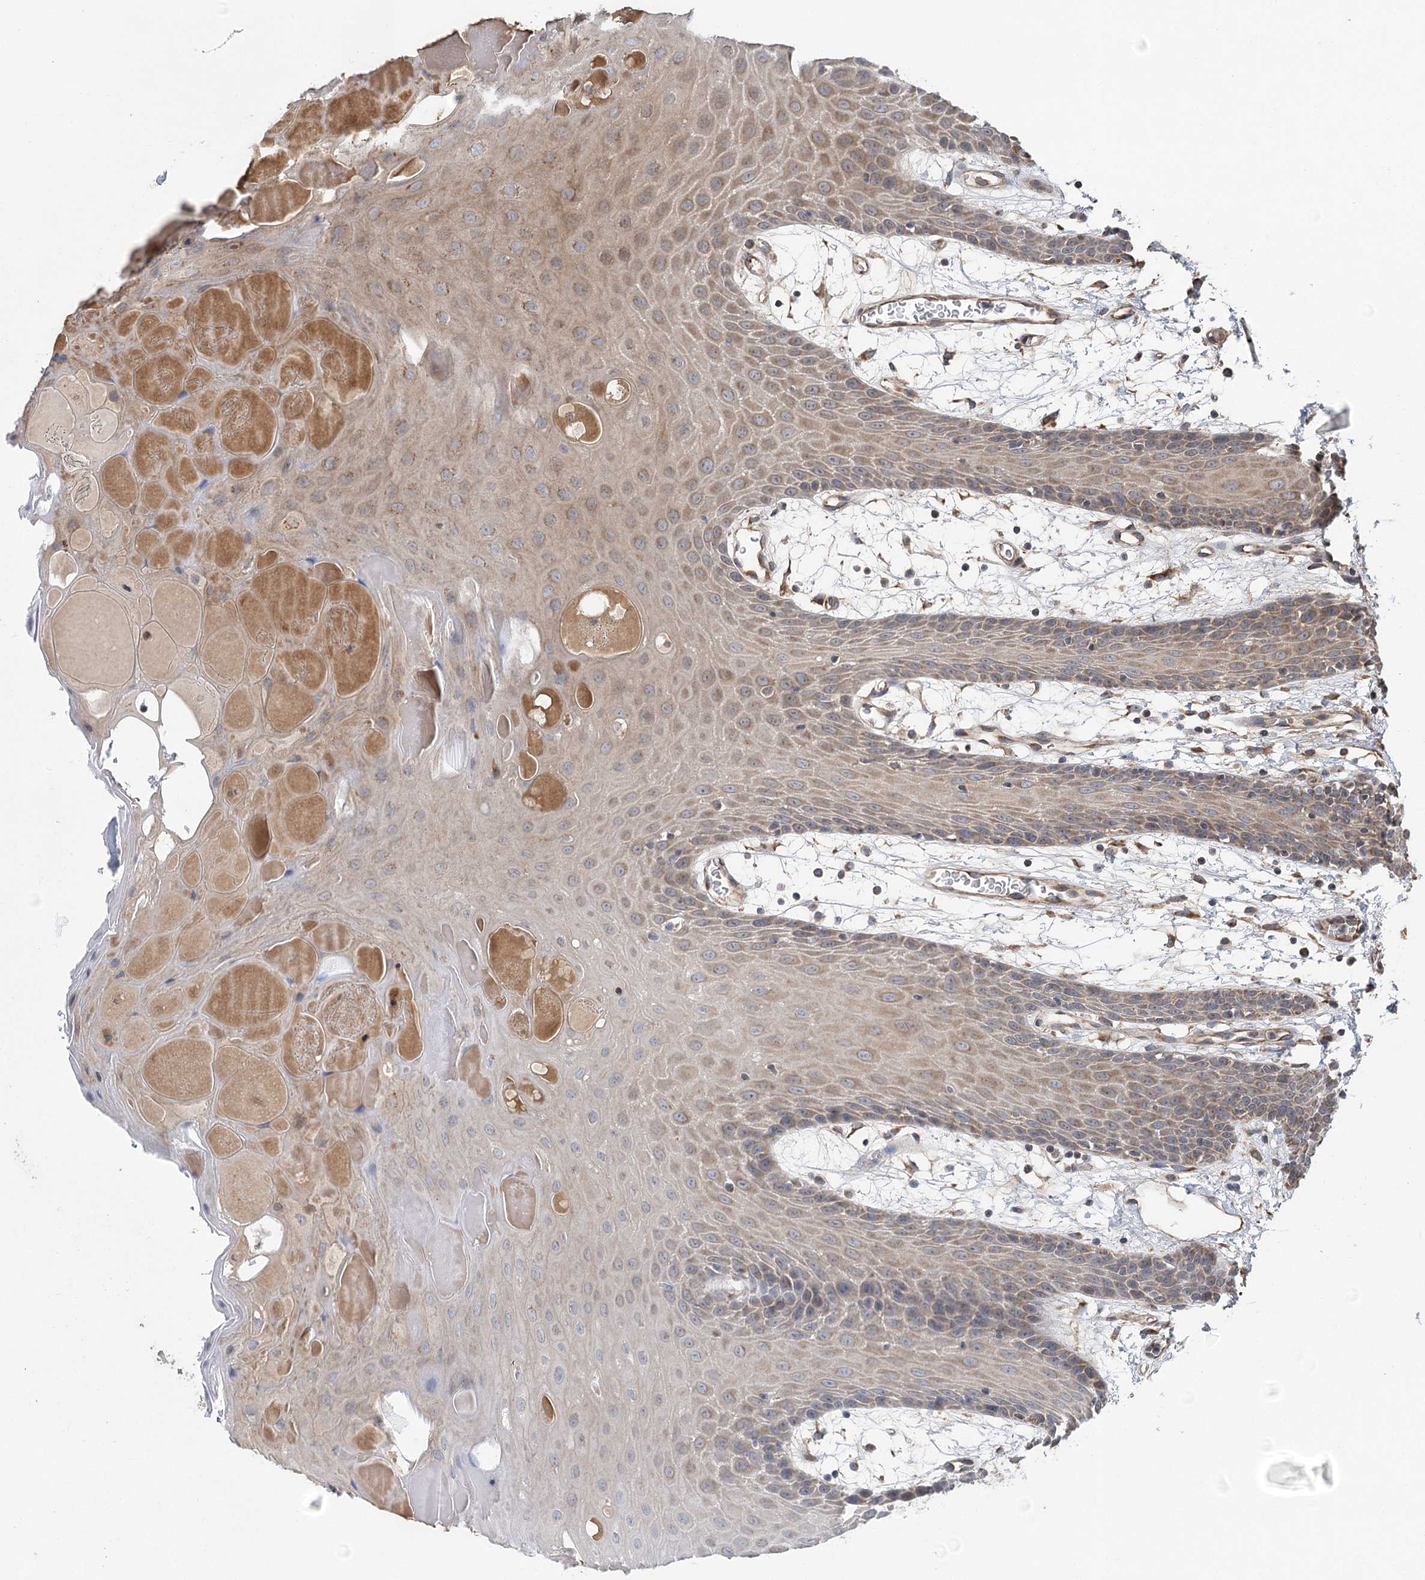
{"staining": {"intensity": "moderate", "quantity": "25%-75%", "location": "cytoplasmic/membranous"}, "tissue": "oral mucosa", "cell_type": "Squamous epithelial cells", "image_type": "normal", "snomed": [{"axis": "morphology", "description": "Normal tissue, NOS"}, {"axis": "topography", "description": "Skeletal muscle"}, {"axis": "topography", "description": "Oral tissue"}, {"axis": "topography", "description": "Salivary gland"}, {"axis": "topography", "description": "Peripheral nerve tissue"}], "caption": "Immunohistochemical staining of normal human oral mucosa demonstrates 25%-75% levels of moderate cytoplasmic/membranous protein staining in about 25%-75% of squamous epithelial cells.", "gene": "RWDD4", "patient": {"sex": "male", "age": 54}}